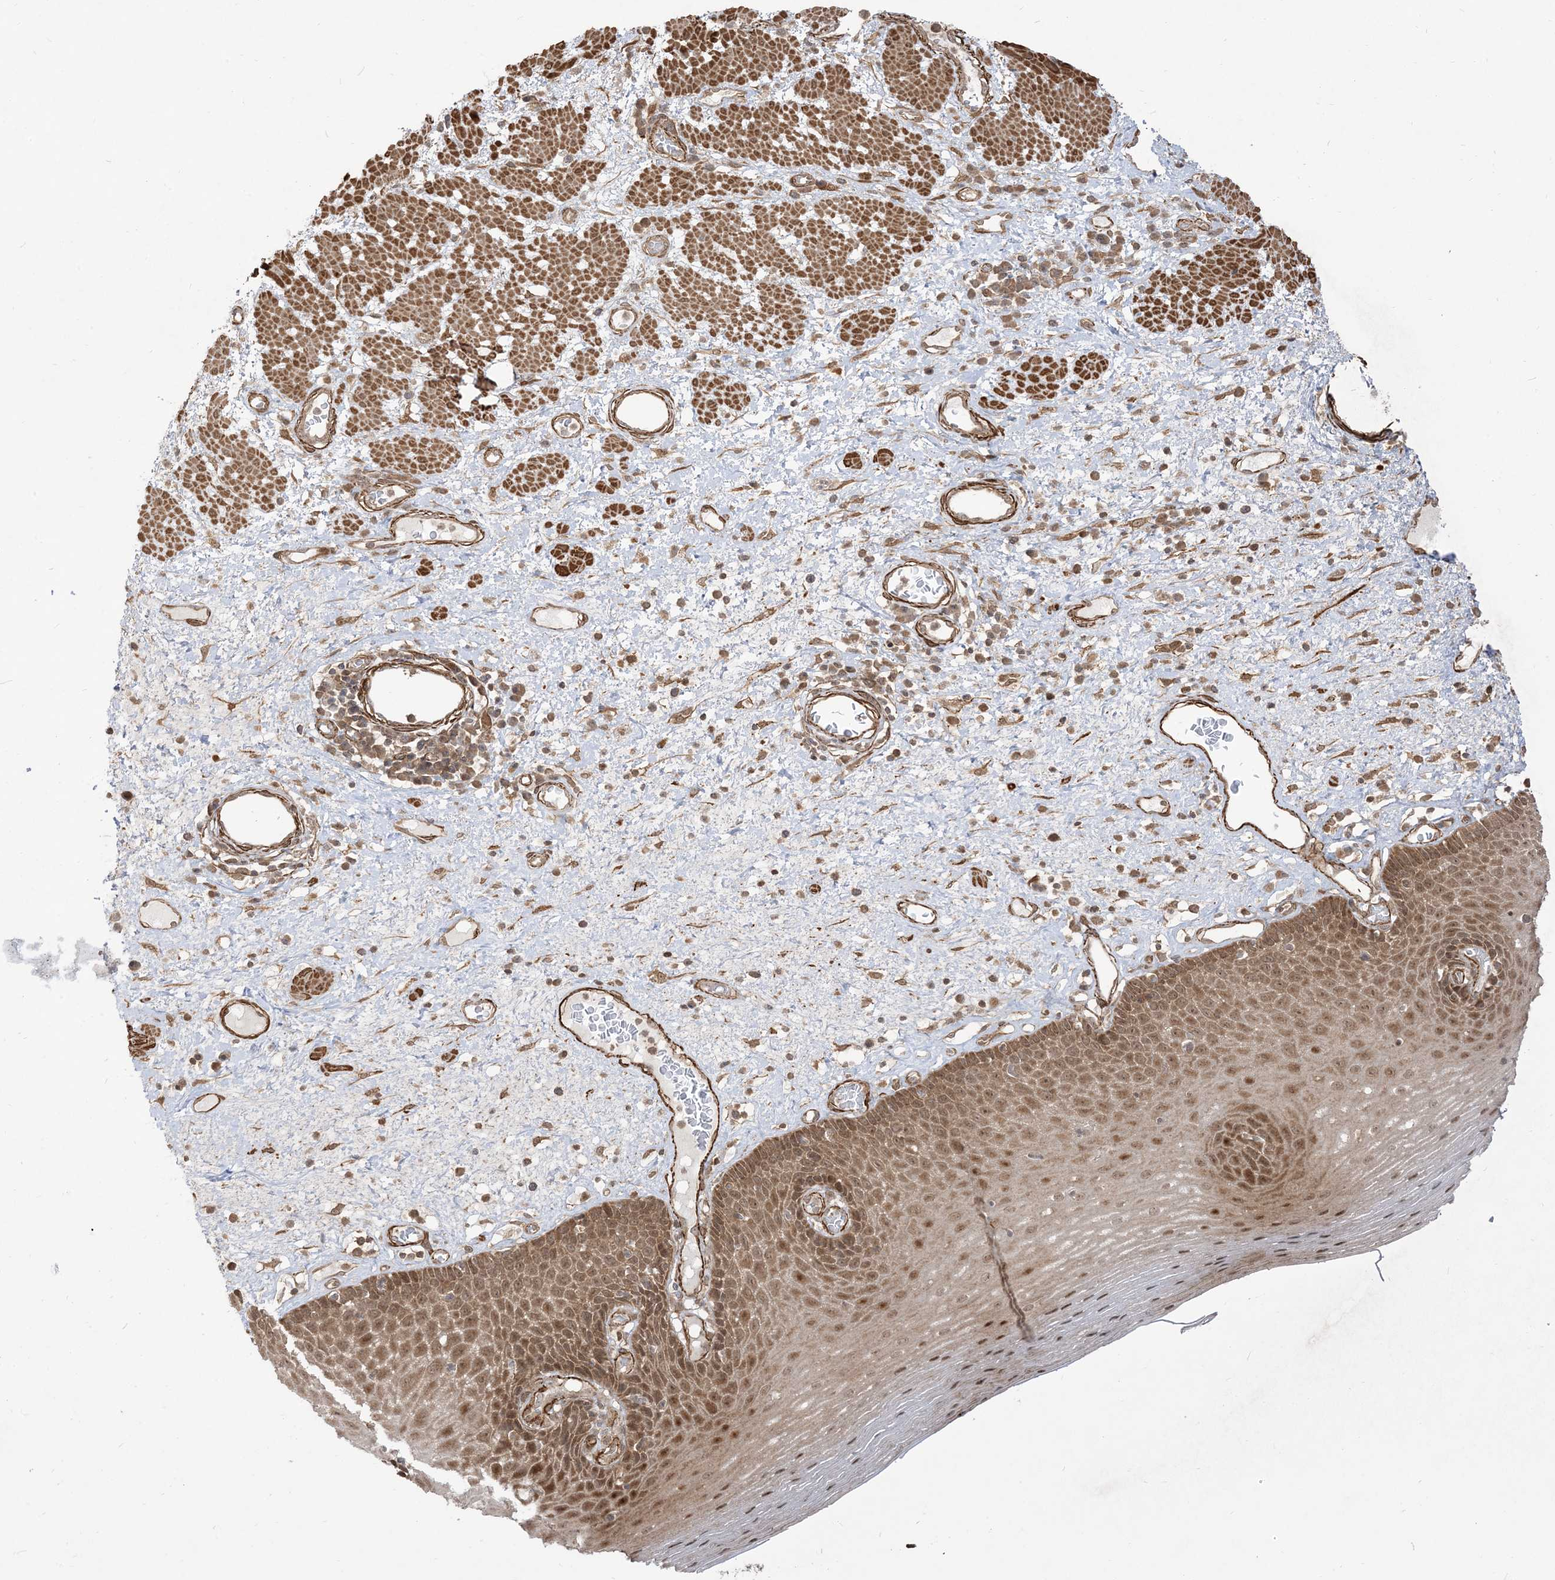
{"staining": {"intensity": "moderate", "quantity": ">75%", "location": "cytoplasmic/membranous,nuclear"}, "tissue": "esophagus", "cell_type": "Squamous epithelial cells", "image_type": "normal", "snomed": [{"axis": "morphology", "description": "Normal tissue, NOS"}, {"axis": "morphology", "description": "Adenocarcinoma, NOS"}, {"axis": "topography", "description": "Esophagus"}], "caption": "IHC (DAB (3,3'-diaminobenzidine)) staining of benign human esophagus reveals moderate cytoplasmic/membranous,nuclear protein expression in approximately >75% of squamous epithelial cells. Immunohistochemistry (ihc) stains the protein in brown and the nuclei are stained blue.", "gene": "TBCC", "patient": {"sex": "male", "age": 62}}